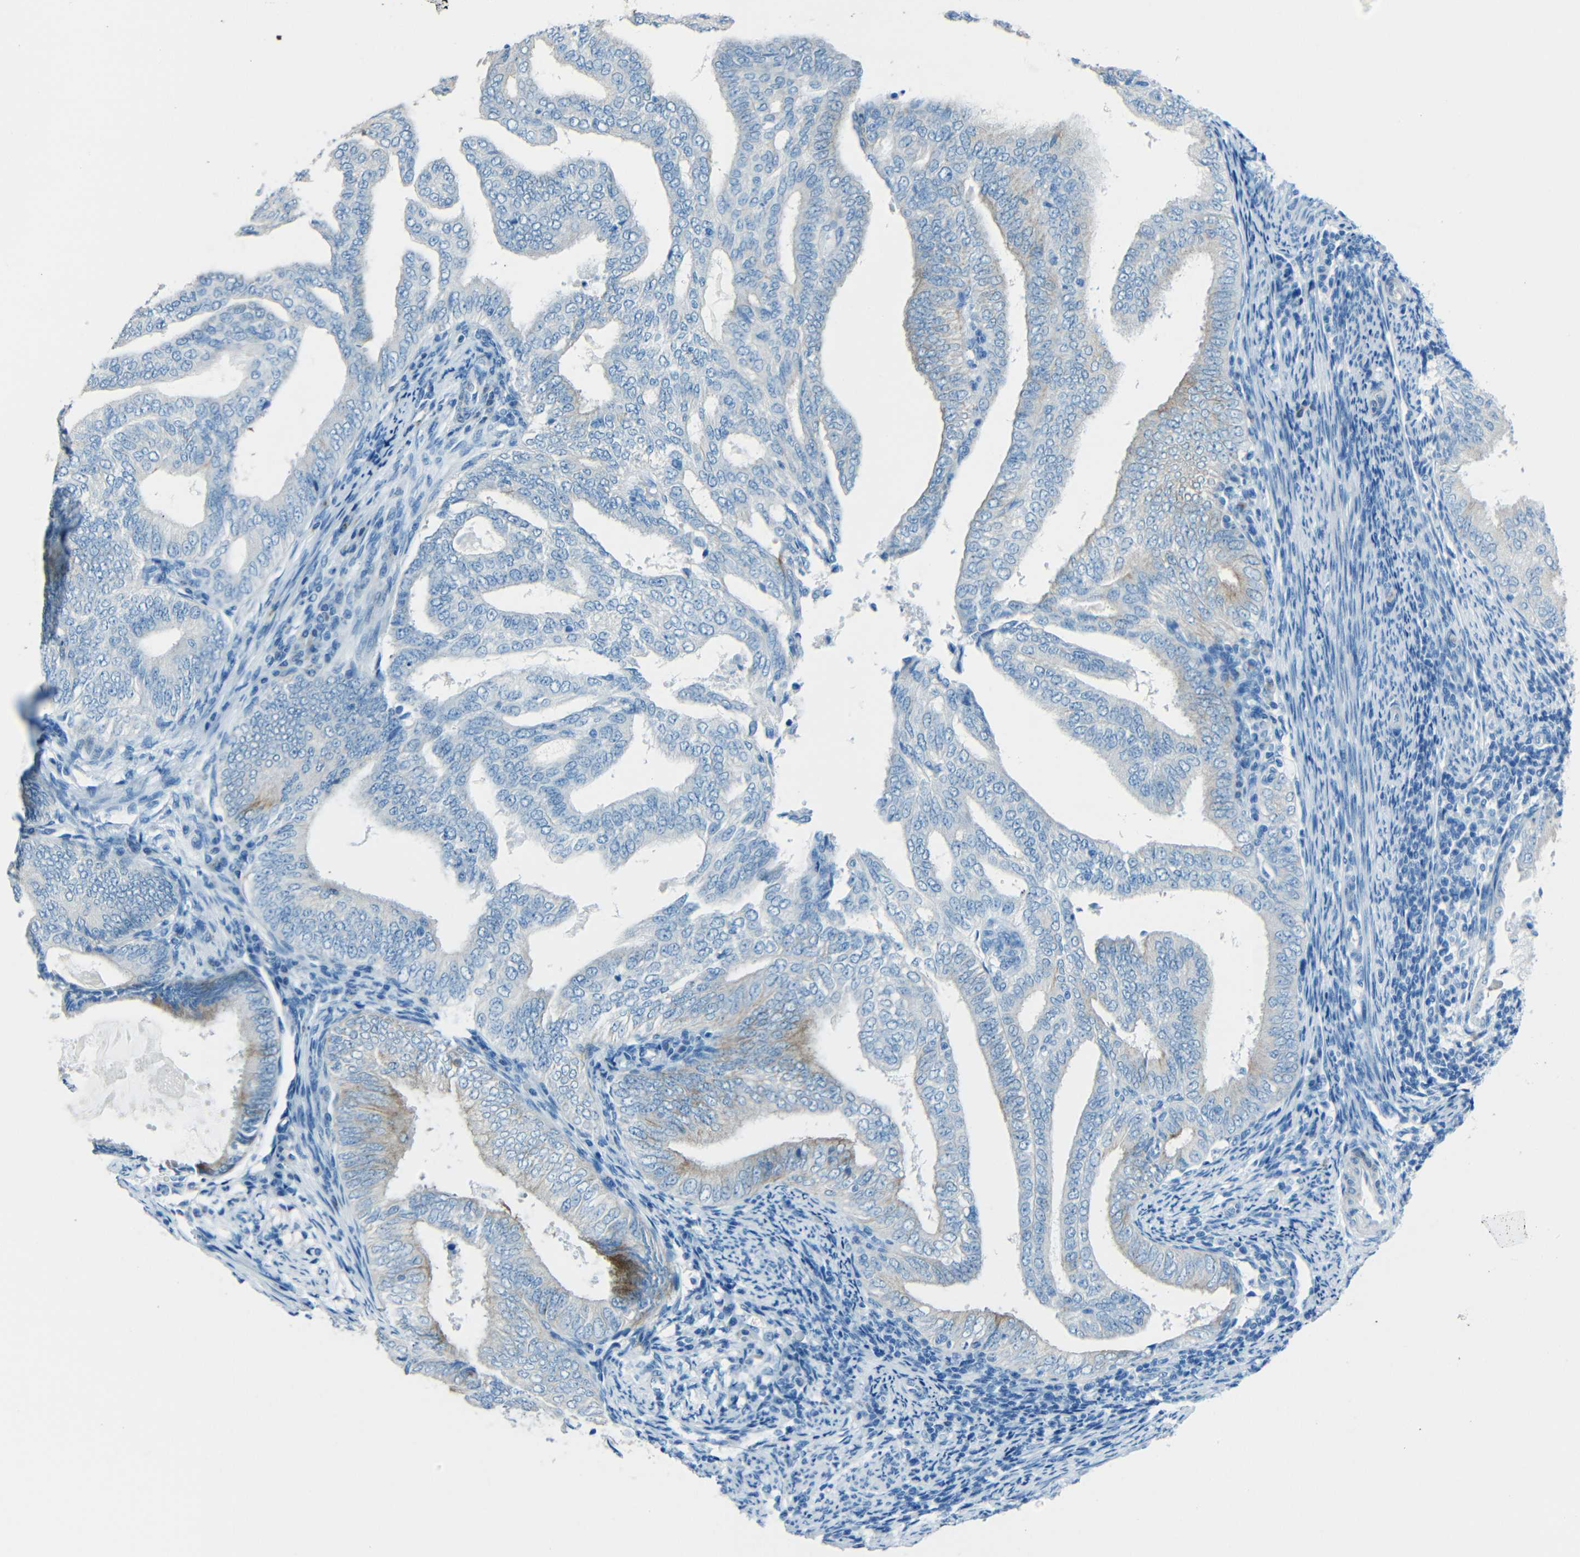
{"staining": {"intensity": "moderate", "quantity": "25%-75%", "location": "cytoplasmic/membranous"}, "tissue": "endometrial cancer", "cell_type": "Tumor cells", "image_type": "cancer", "snomed": [{"axis": "morphology", "description": "Adenocarcinoma, NOS"}, {"axis": "topography", "description": "Endometrium"}], "caption": "An IHC histopathology image of tumor tissue is shown. Protein staining in brown labels moderate cytoplasmic/membranous positivity in endometrial adenocarcinoma within tumor cells. (DAB = brown stain, brightfield microscopy at high magnification).", "gene": "TUBB4B", "patient": {"sex": "female", "age": 58}}